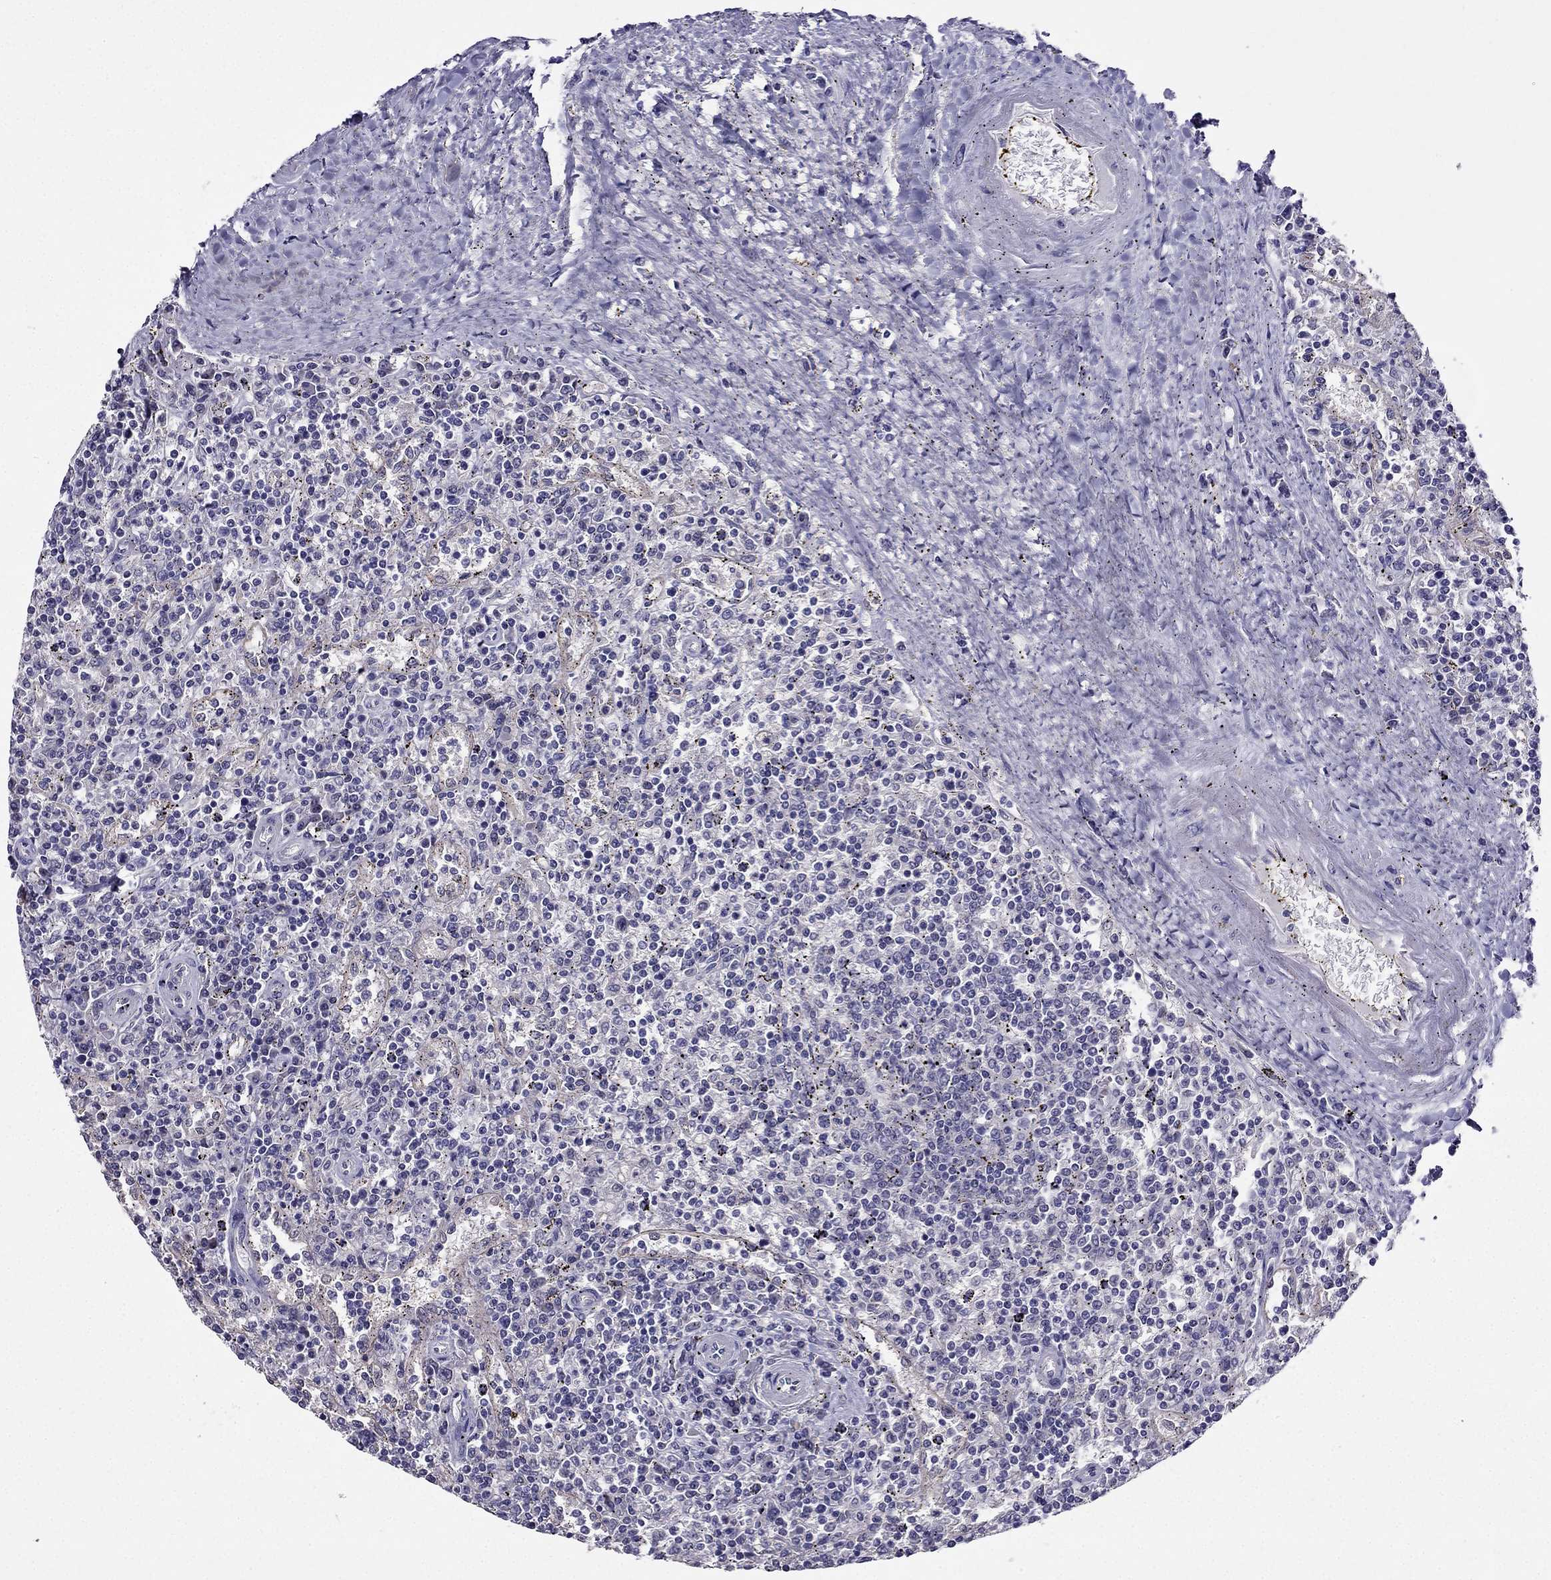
{"staining": {"intensity": "negative", "quantity": "none", "location": "none"}, "tissue": "lymphoma", "cell_type": "Tumor cells", "image_type": "cancer", "snomed": [{"axis": "morphology", "description": "Malignant lymphoma, non-Hodgkin's type, Low grade"}, {"axis": "topography", "description": "Spleen"}], "caption": "Immunohistochemical staining of lymphoma shows no significant positivity in tumor cells.", "gene": "DUSP15", "patient": {"sex": "male", "age": 62}}